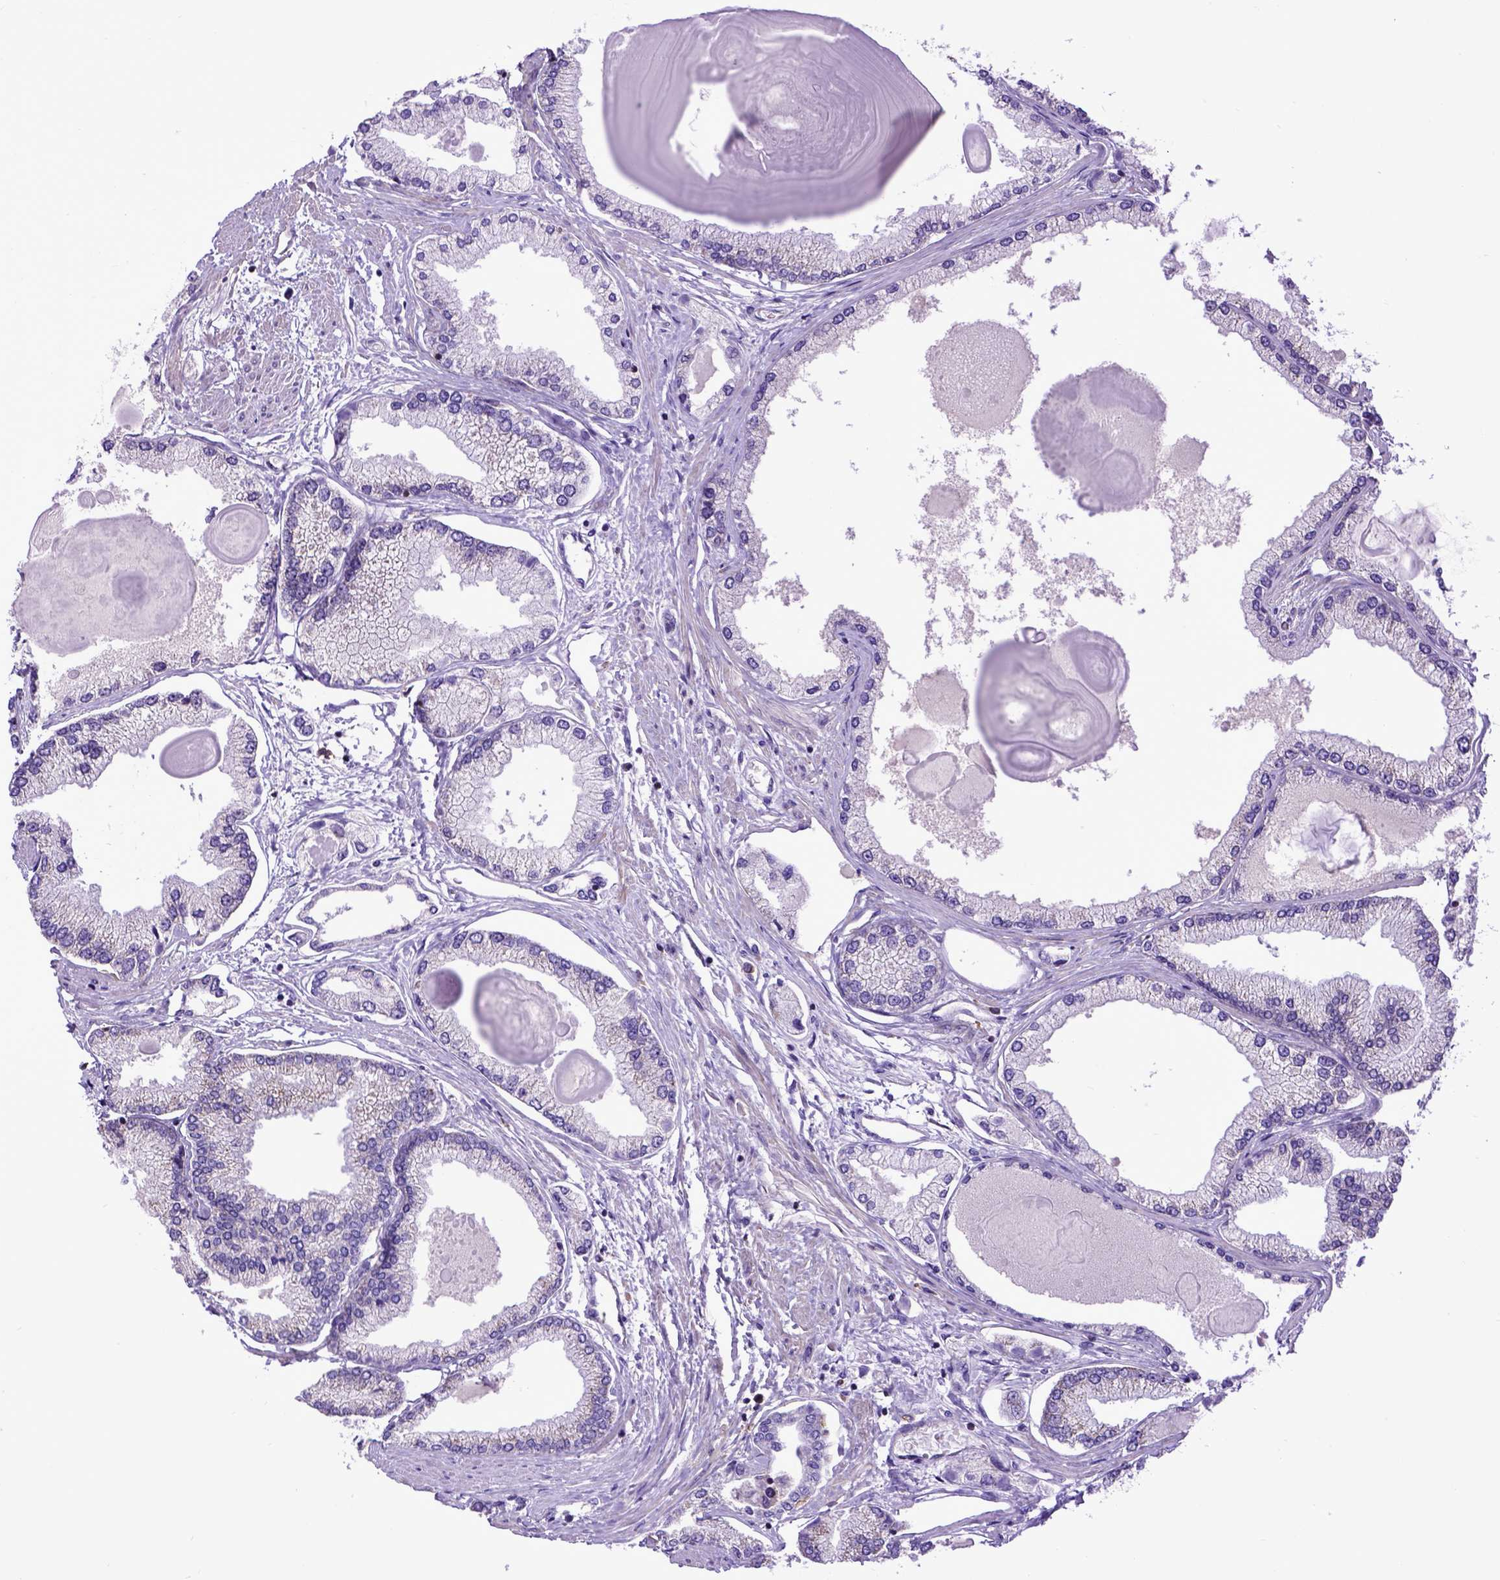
{"staining": {"intensity": "negative", "quantity": "none", "location": "none"}, "tissue": "prostate cancer", "cell_type": "Tumor cells", "image_type": "cancer", "snomed": [{"axis": "morphology", "description": "Adenocarcinoma, High grade"}, {"axis": "topography", "description": "Prostate"}], "caption": "This is an immunohistochemistry micrograph of prostate high-grade adenocarcinoma. There is no staining in tumor cells.", "gene": "ASAH2", "patient": {"sex": "male", "age": 68}}